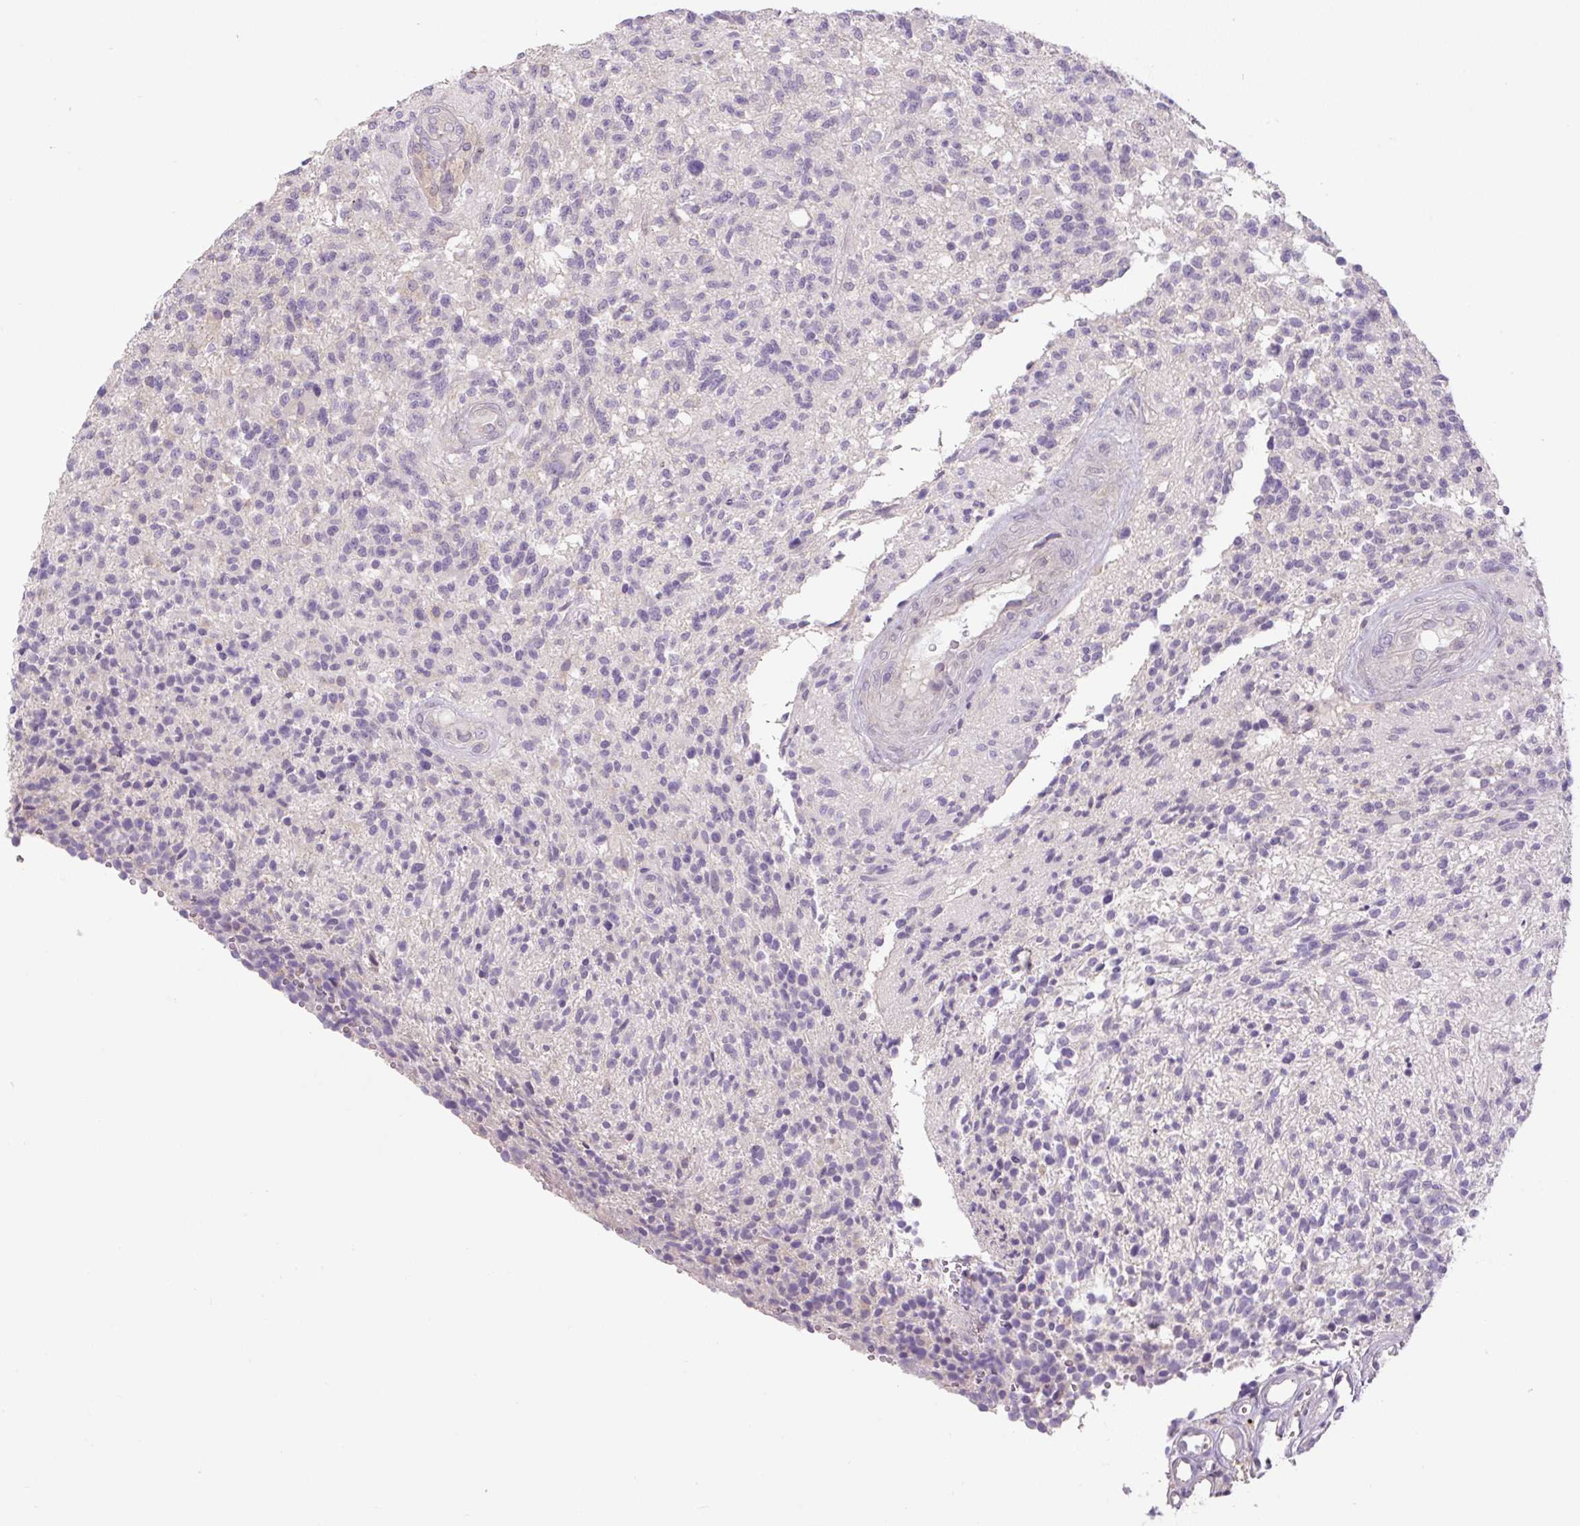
{"staining": {"intensity": "negative", "quantity": "none", "location": "none"}, "tissue": "glioma", "cell_type": "Tumor cells", "image_type": "cancer", "snomed": [{"axis": "morphology", "description": "Glioma, malignant, High grade"}, {"axis": "topography", "description": "Brain"}], "caption": "An immunohistochemistry (IHC) image of high-grade glioma (malignant) is shown. There is no staining in tumor cells of high-grade glioma (malignant).", "gene": "UBL3", "patient": {"sex": "male", "age": 56}}